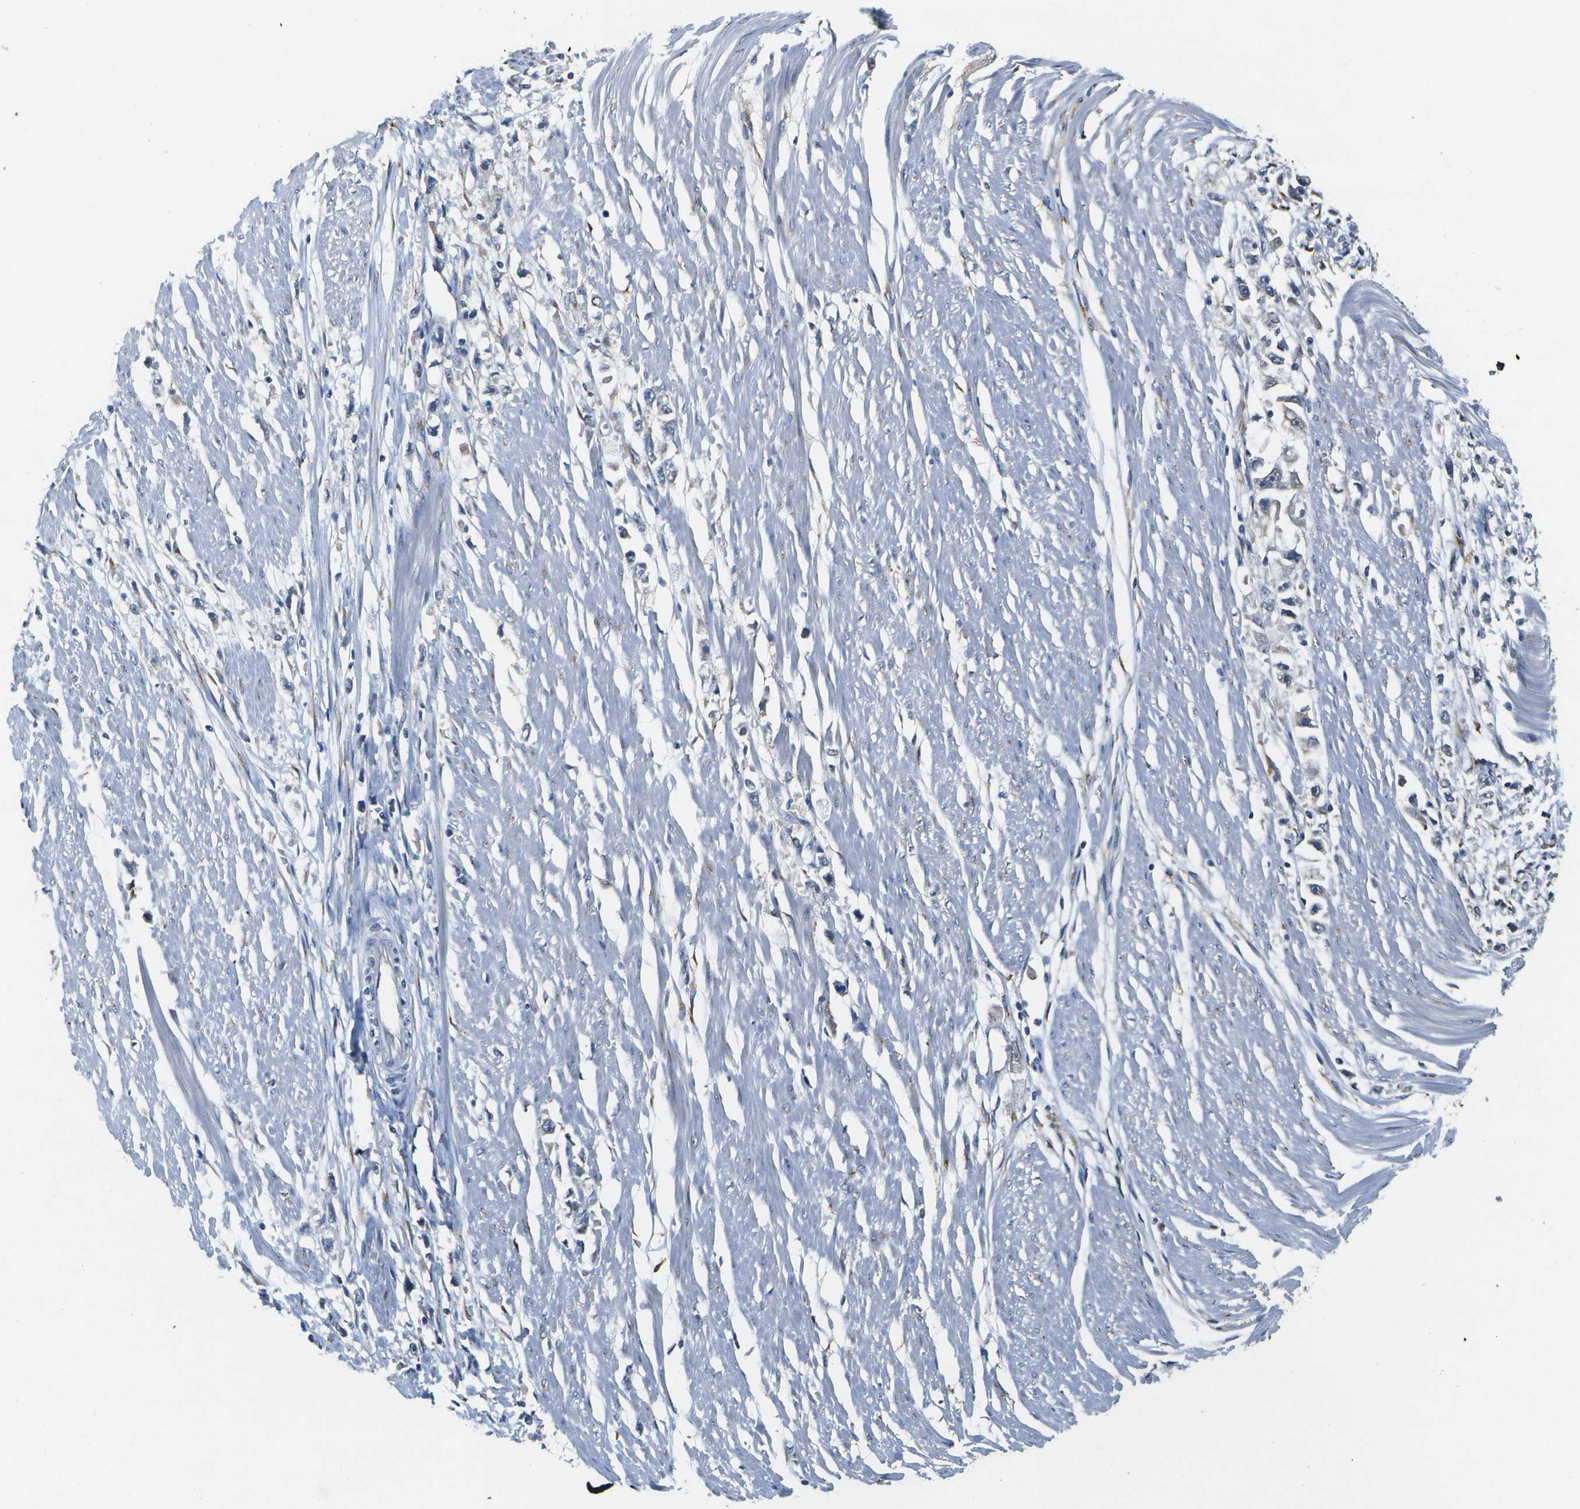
{"staining": {"intensity": "weak", "quantity": "<25%", "location": "cytoplasmic/membranous"}, "tissue": "stomach cancer", "cell_type": "Tumor cells", "image_type": "cancer", "snomed": [{"axis": "morphology", "description": "Adenocarcinoma, NOS"}, {"axis": "topography", "description": "Stomach"}], "caption": "Immunohistochemistry (IHC) image of neoplastic tissue: human adenocarcinoma (stomach) stained with DAB (3,3'-diaminobenzidine) shows no significant protein staining in tumor cells.", "gene": "DSE", "patient": {"sex": "female", "age": 59}}